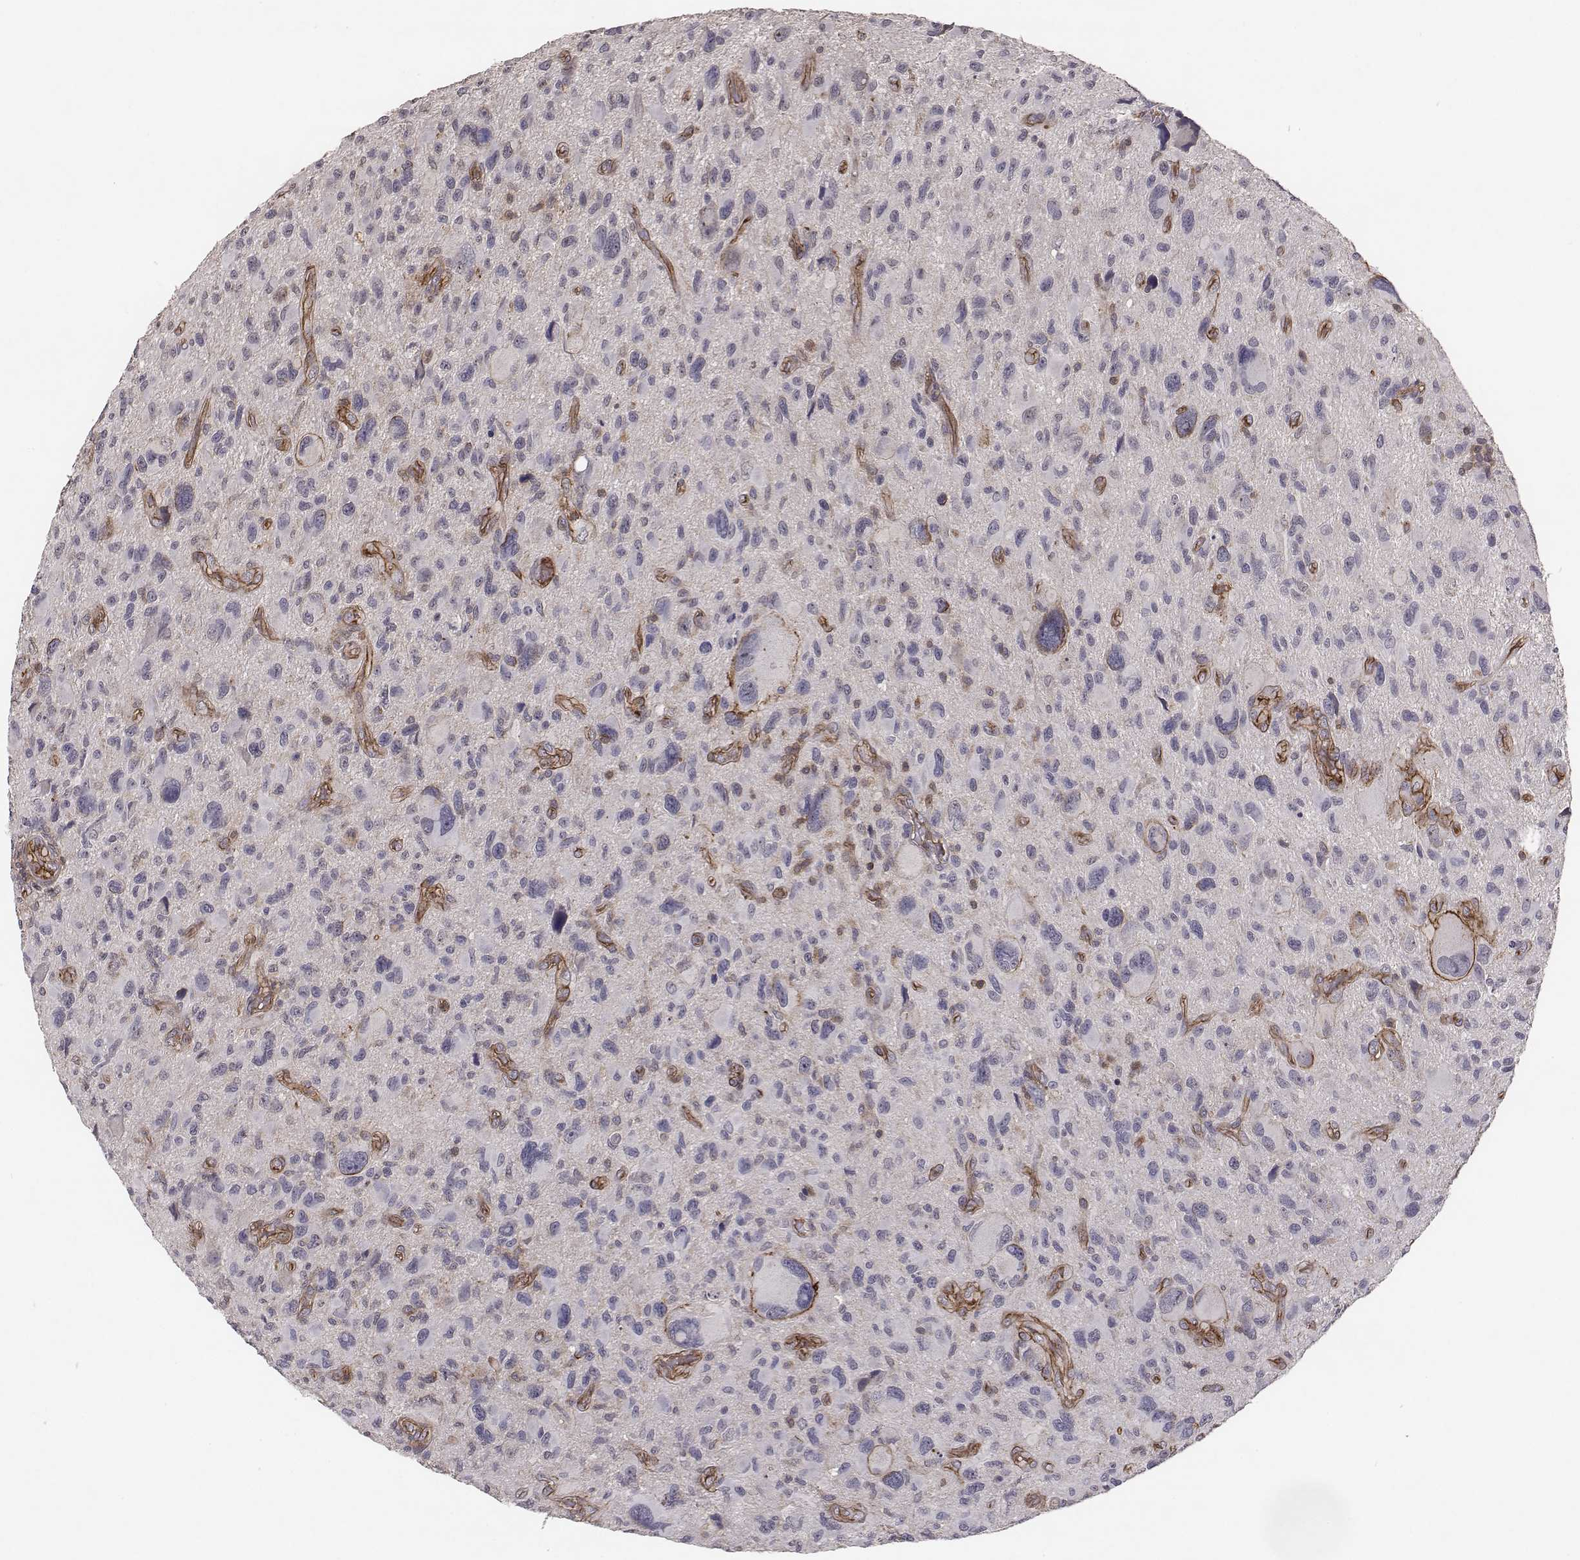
{"staining": {"intensity": "negative", "quantity": "none", "location": "none"}, "tissue": "glioma", "cell_type": "Tumor cells", "image_type": "cancer", "snomed": [{"axis": "morphology", "description": "Glioma, malignant, NOS"}, {"axis": "morphology", "description": "Glioma, malignant, High grade"}, {"axis": "topography", "description": "Brain"}], "caption": "IHC micrograph of human glioma stained for a protein (brown), which demonstrates no expression in tumor cells. (DAB immunohistochemistry (IHC) visualized using brightfield microscopy, high magnification).", "gene": "PTPRG", "patient": {"sex": "female", "age": 71}}